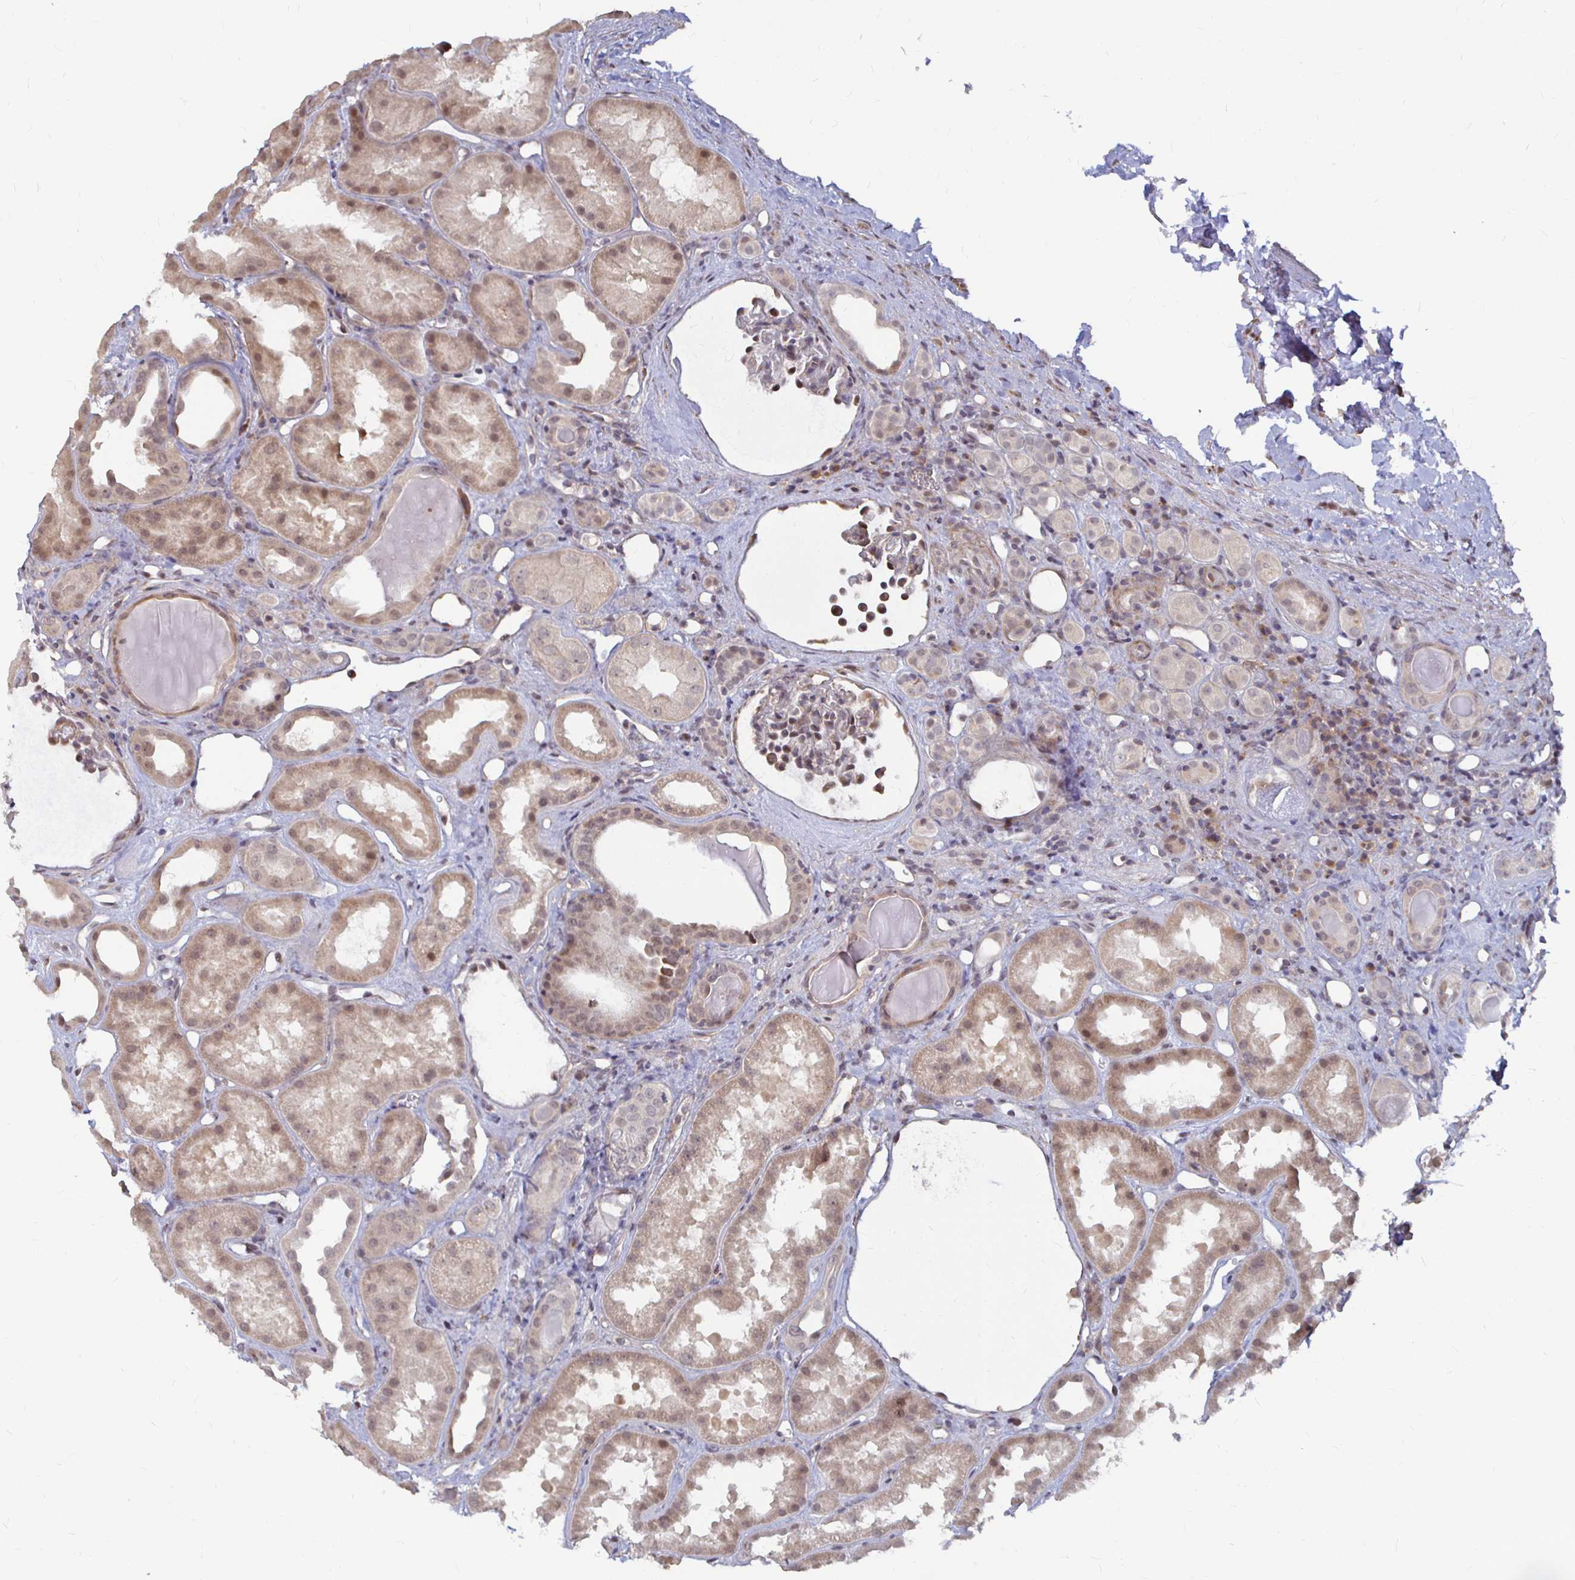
{"staining": {"intensity": "weak", "quantity": "25%-75%", "location": "cytoplasmic/membranous,nuclear"}, "tissue": "kidney", "cell_type": "Cells in glomeruli", "image_type": "normal", "snomed": [{"axis": "morphology", "description": "Normal tissue, NOS"}, {"axis": "topography", "description": "Kidney"}], "caption": "Cells in glomeruli reveal low levels of weak cytoplasmic/membranous,nuclear expression in approximately 25%-75% of cells in unremarkable human kidney.", "gene": "CAPN11", "patient": {"sex": "male", "age": 61}}